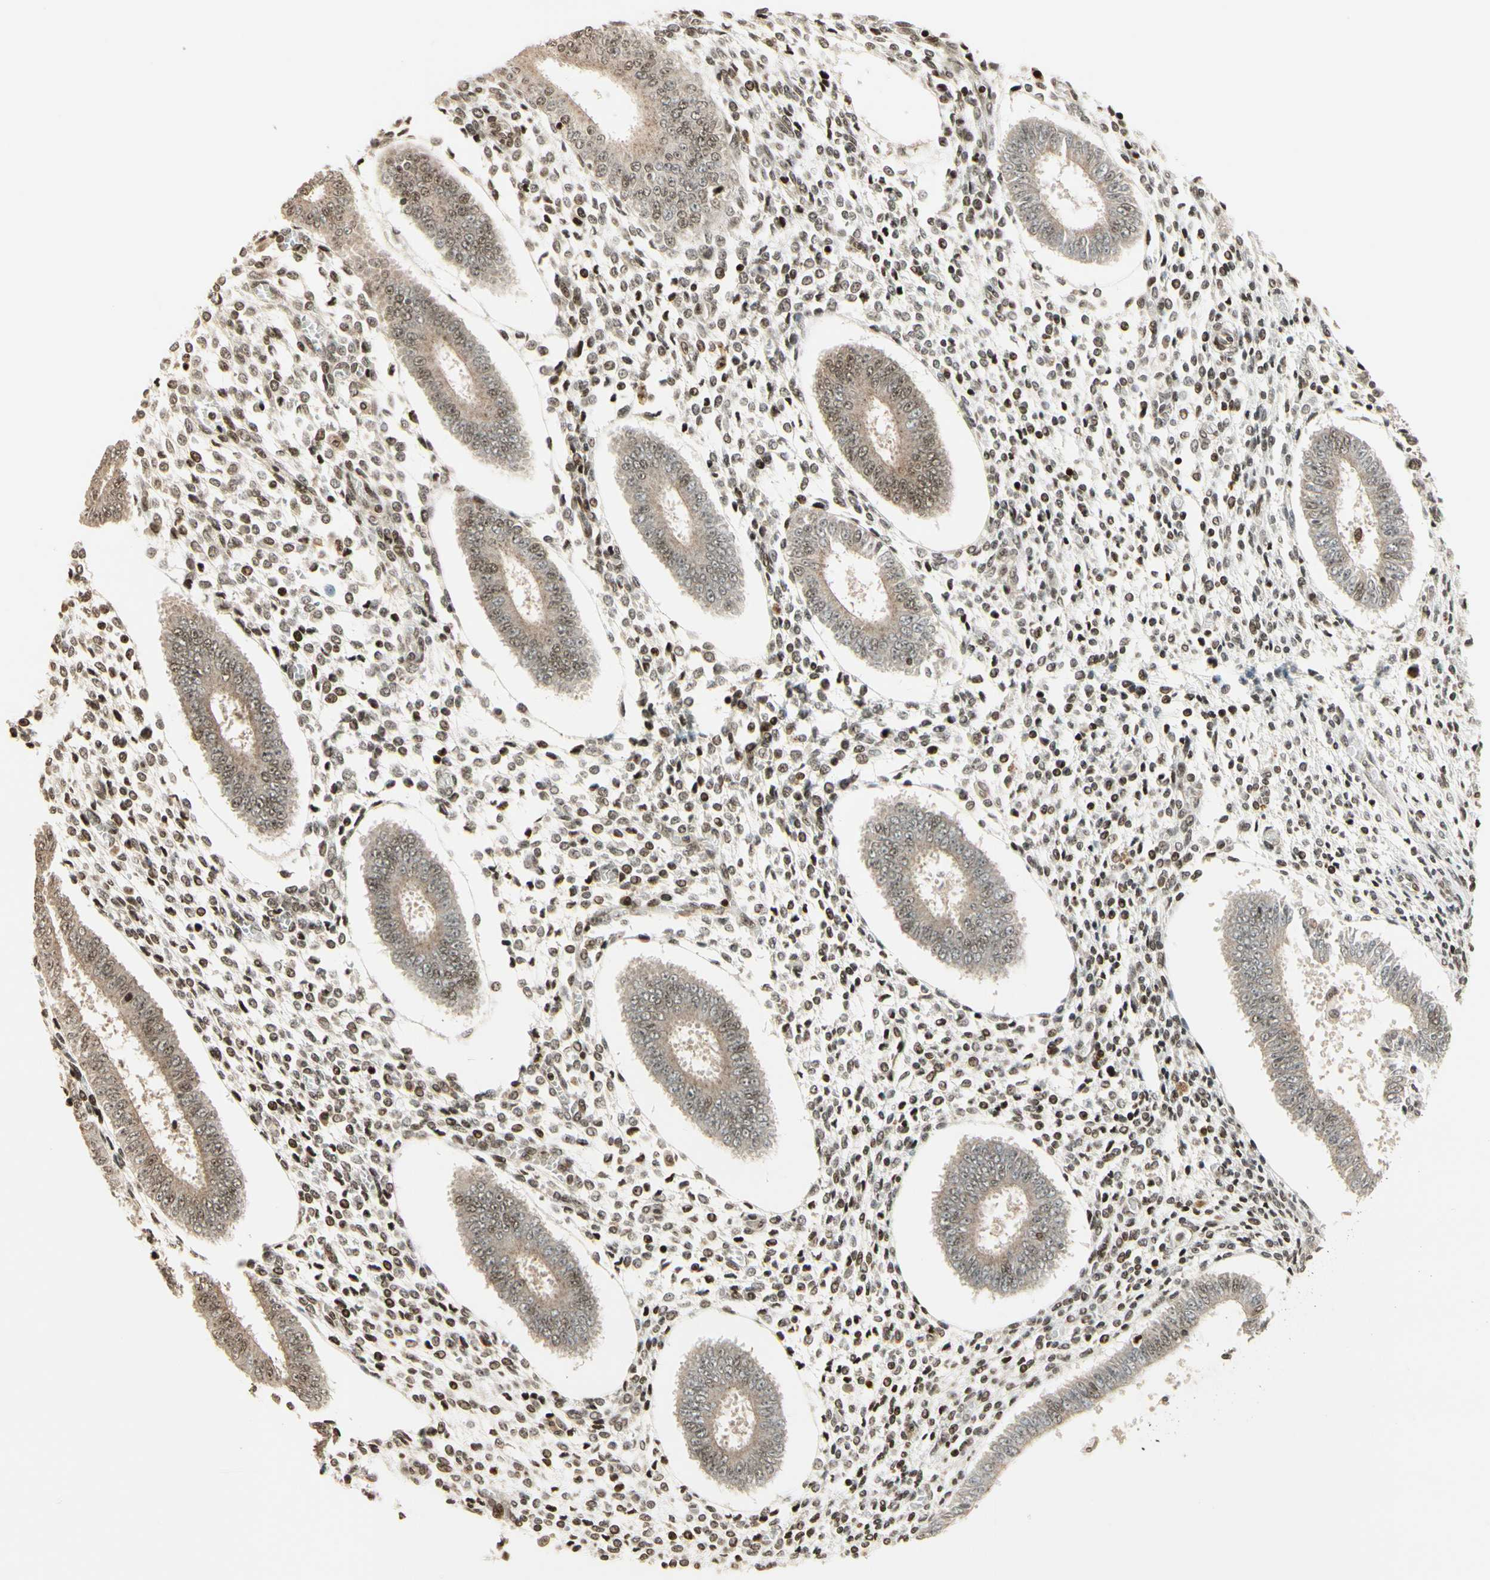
{"staining": {"intensity": "moderate", "quantity": ">75%", "location": "nuclear"}, "tissue": "endometrium", "cell_type": "Cells in endometrial stroma", "image_type": "normal", "snomed": [{"axis": "morphology", "description": "Normal tissue, NOS"}, {"axis": "topography", "description": "Endometrium"}], "caption": "Immunohistochemical staining of unremarkable endometrium displays moderate nuclear protein positivity in approximately >75% of cells in endometrial stroma.", "gene": "TSHZ3", "patient": {"sex": "female", "age": 35}}